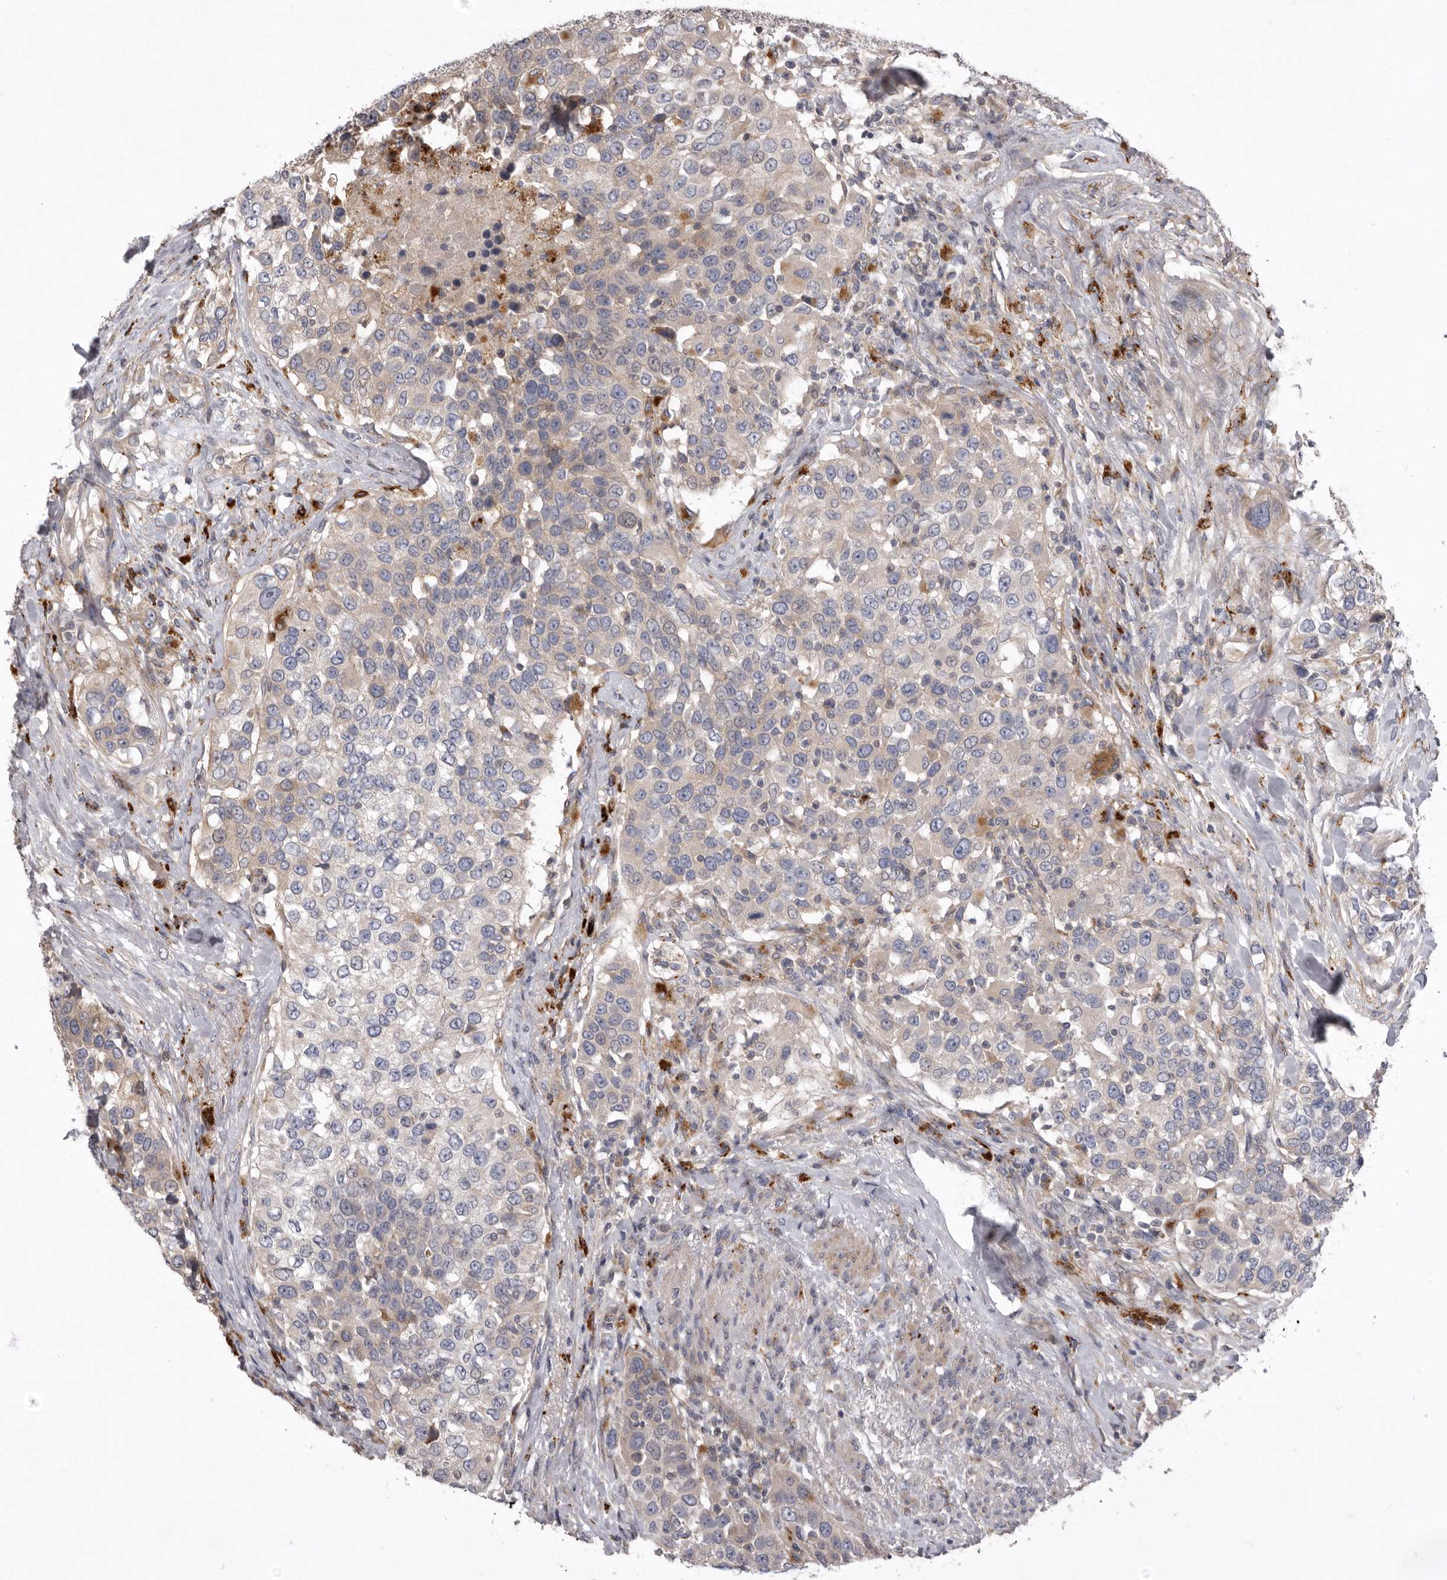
{"staining": {"intensity": "weak", "quantity": "25%-75%", "location": "cytoplasmic/membranous"}, "tissue": "urothelial cancer", "cell_type": "Tumor cells", "image_type": "cancer", "snomed": [{"axis": "morphology", "description": "Urothelial carcinoma, High grade"}, {"axis": "topography", "description": "Urinary bladder"}], "caption": "Human high-grade urothelial carcinoma stained with a brown dye shows weak cytoplasmic/membranous positive positivity in about 25%-75% of tumor cells.", "gene": "WDR47", "patient": {"sex": "female", "age": 80}}